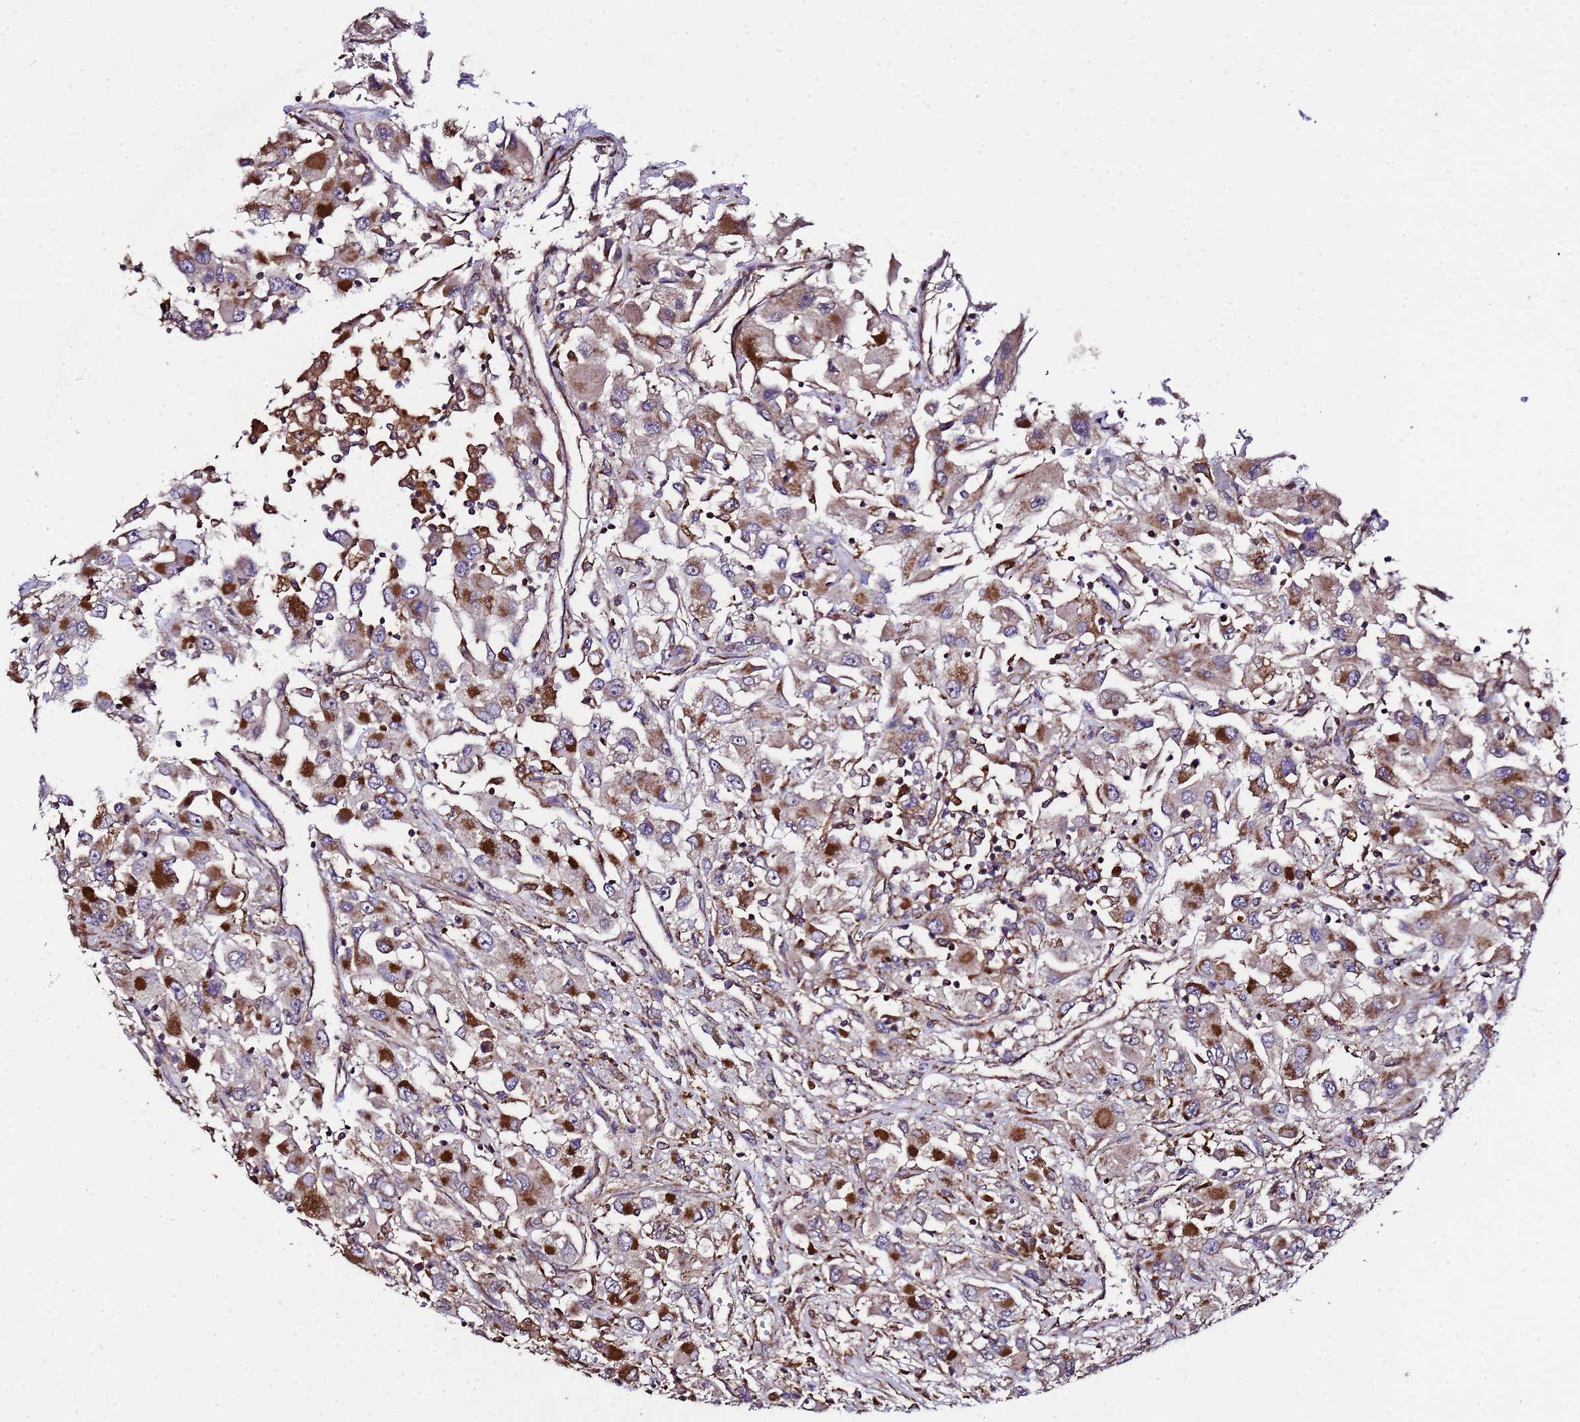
{"staining": {"intensity": "strong", "quantity": ">75%", "location": "cytoplasmic/membranous"}, "tissue": "renal cancer", "cell_type": "Tumor cells", "image_type": "cancer", "snomed": [{"axis": "morphology", "description": "Adenocarcinoma, NOS"}, {"axis": "topography", "description": "Kidney"}], "caption": "Protein expression analysis of adenocarcinoma (renal) displays strong cytoplasmic/membranous expression in approximately >75% of tumor cells.", "gene": "HSPBAP1", "patient": {"sex": "female", "age": 52}}